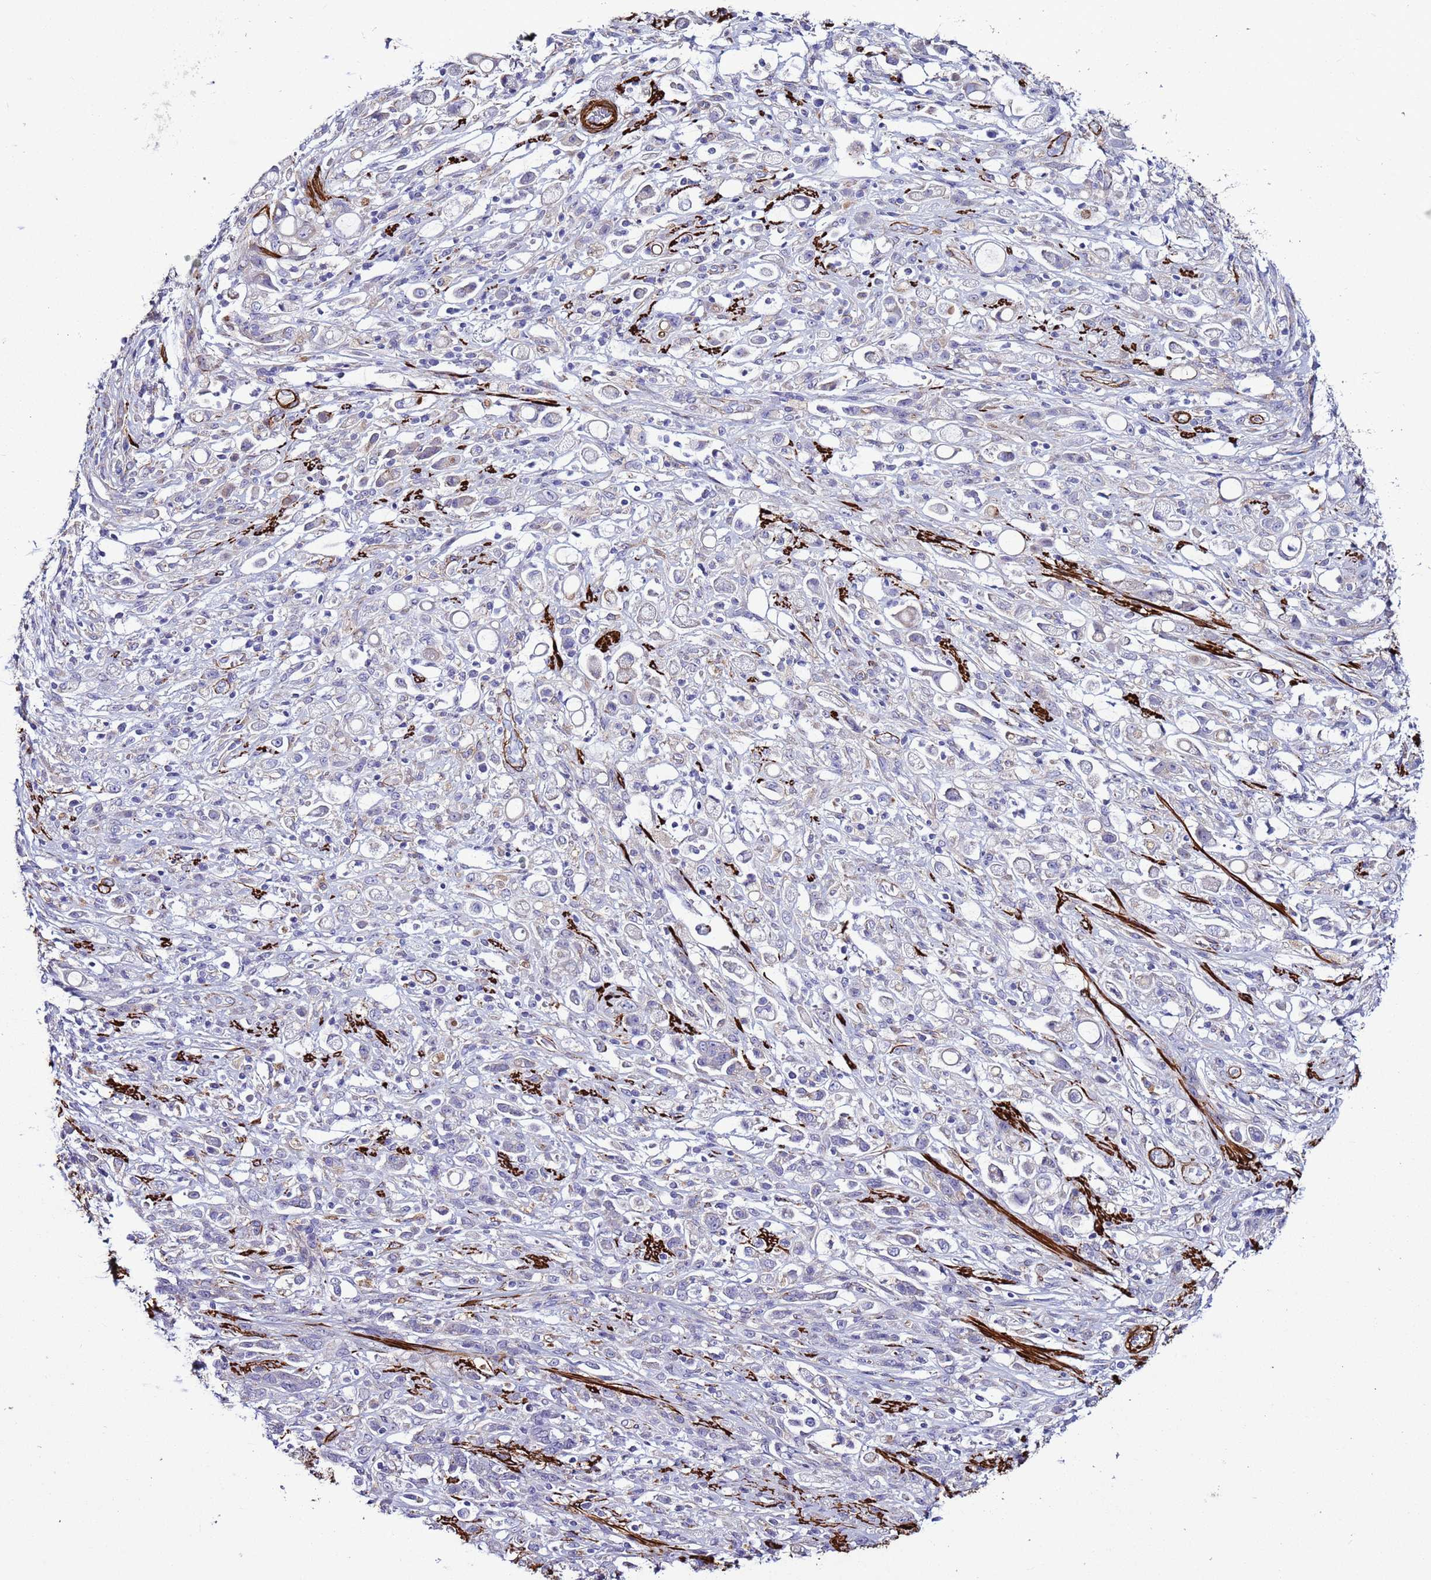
{"staining": {"intensity": "negative", "quantity": "none", "location": "none"}, "tissue": "stomach cancer", "cell_type": "Tumor cells", "image_type": "cancer", "snomed": [{"axis": "morphology", "description": "Adenocarcinoma, NOS"}, {"axis": "topography", "description": "Stomach"}], "caption": "The histopathology image reveals no significant positivity in tumor cells of stomach adenocarcinoma. (DAB (3,3'-diaminobenzidine) immunohistochemistry with hematoxylin counter stain).", "gene": "RABL2B", "patient": {"sex": "female", "age": 60}}